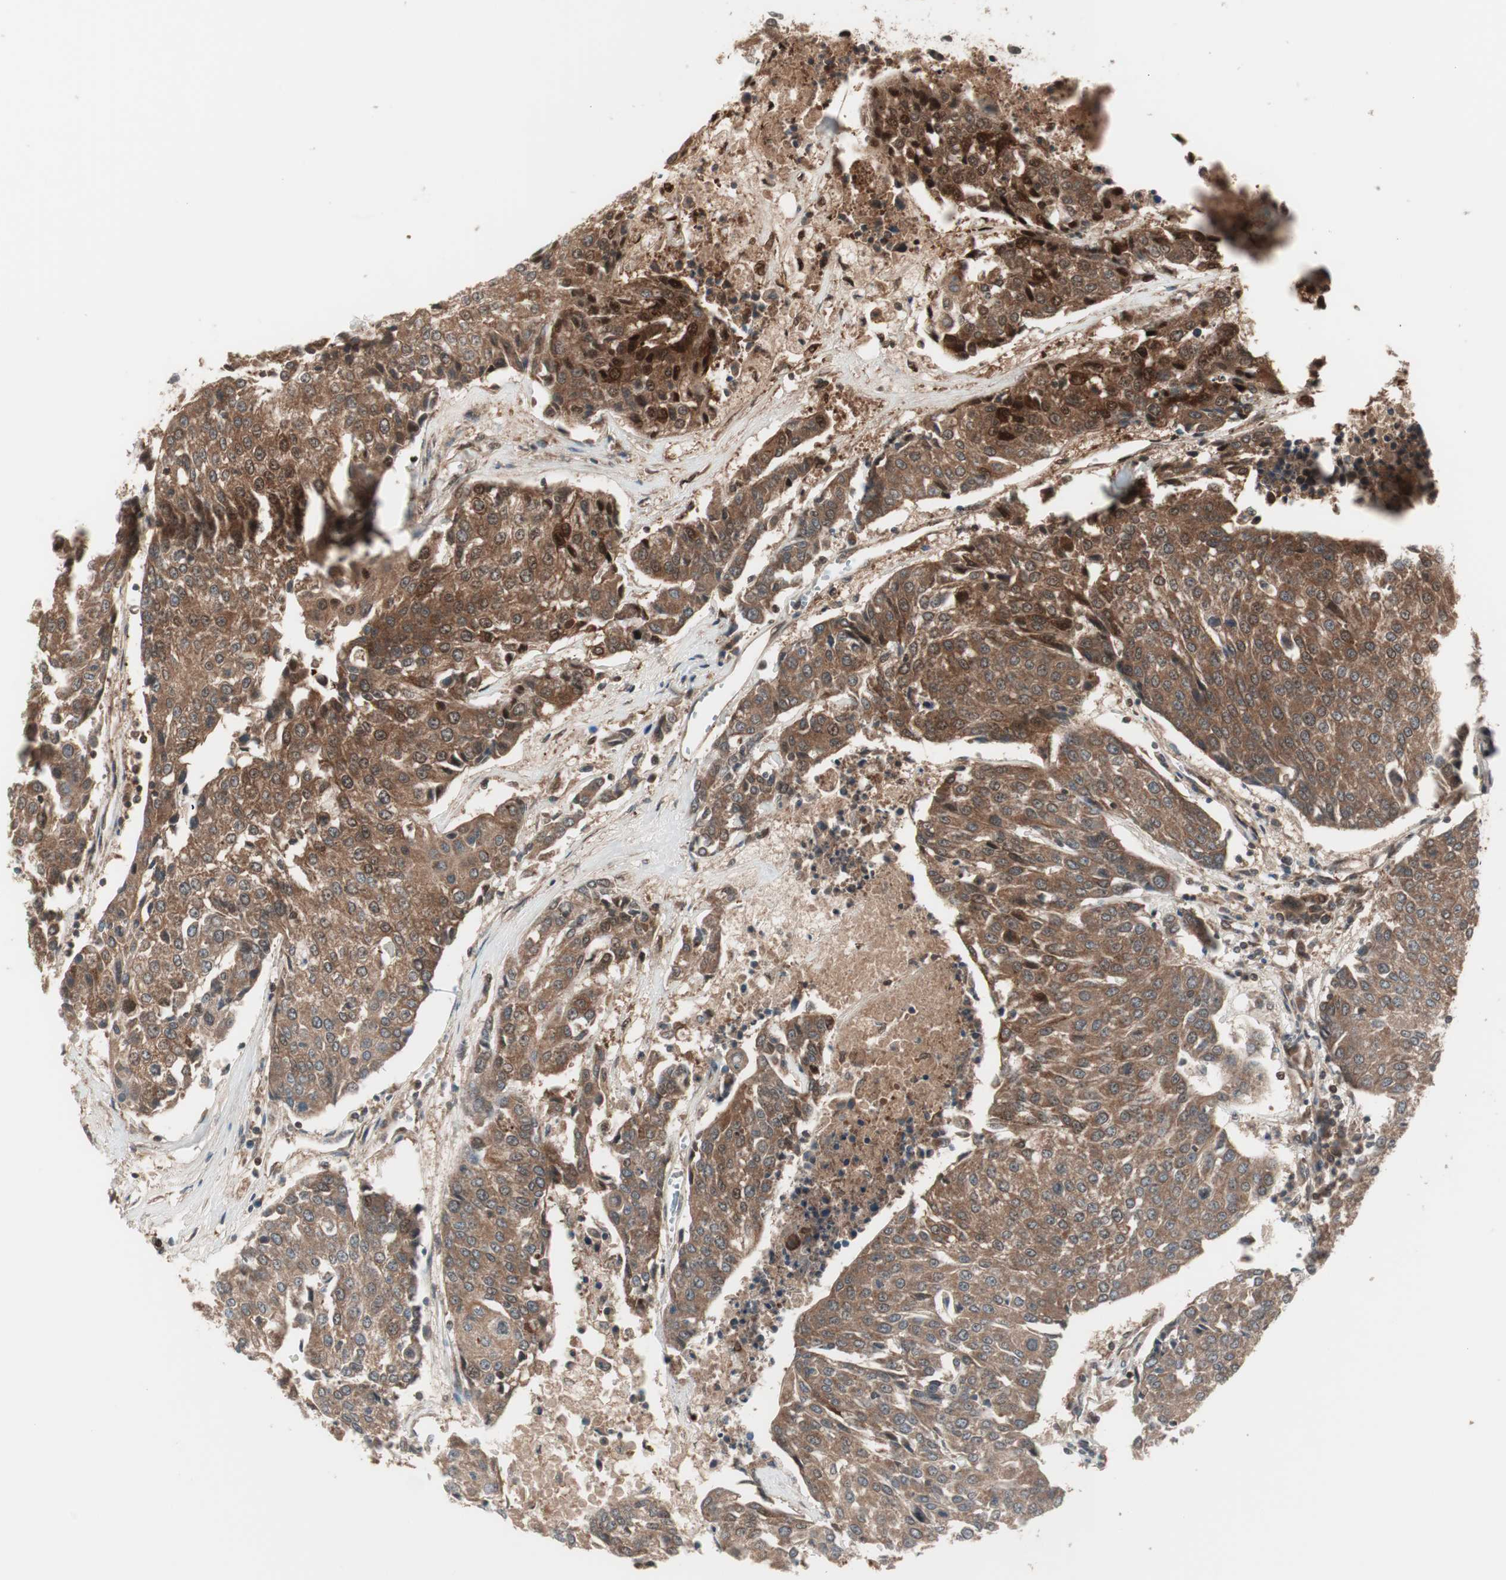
{"staining": {"intensity": "moderate", "quantity": ">75%", "location": "cytoplasmic/membranous"}, "tissue": "urothelial cancer", "cell_type": "Tumor cells", "image_type": "cancer", "snomed": [{"axis": "morphology", "description": "Urothelial carcinoma, High grade"}, {"axis": "topography", "description": "Urinary bladder"}], "caption": "High-grade urothelial carcinoma stained with a brown dye demonstrates moderate cytoplasmic/membranous positive expression in approximately >75% of tumor cells.", "gene": "PRKG2", "patient": {"sex": "female", "age": 85}}